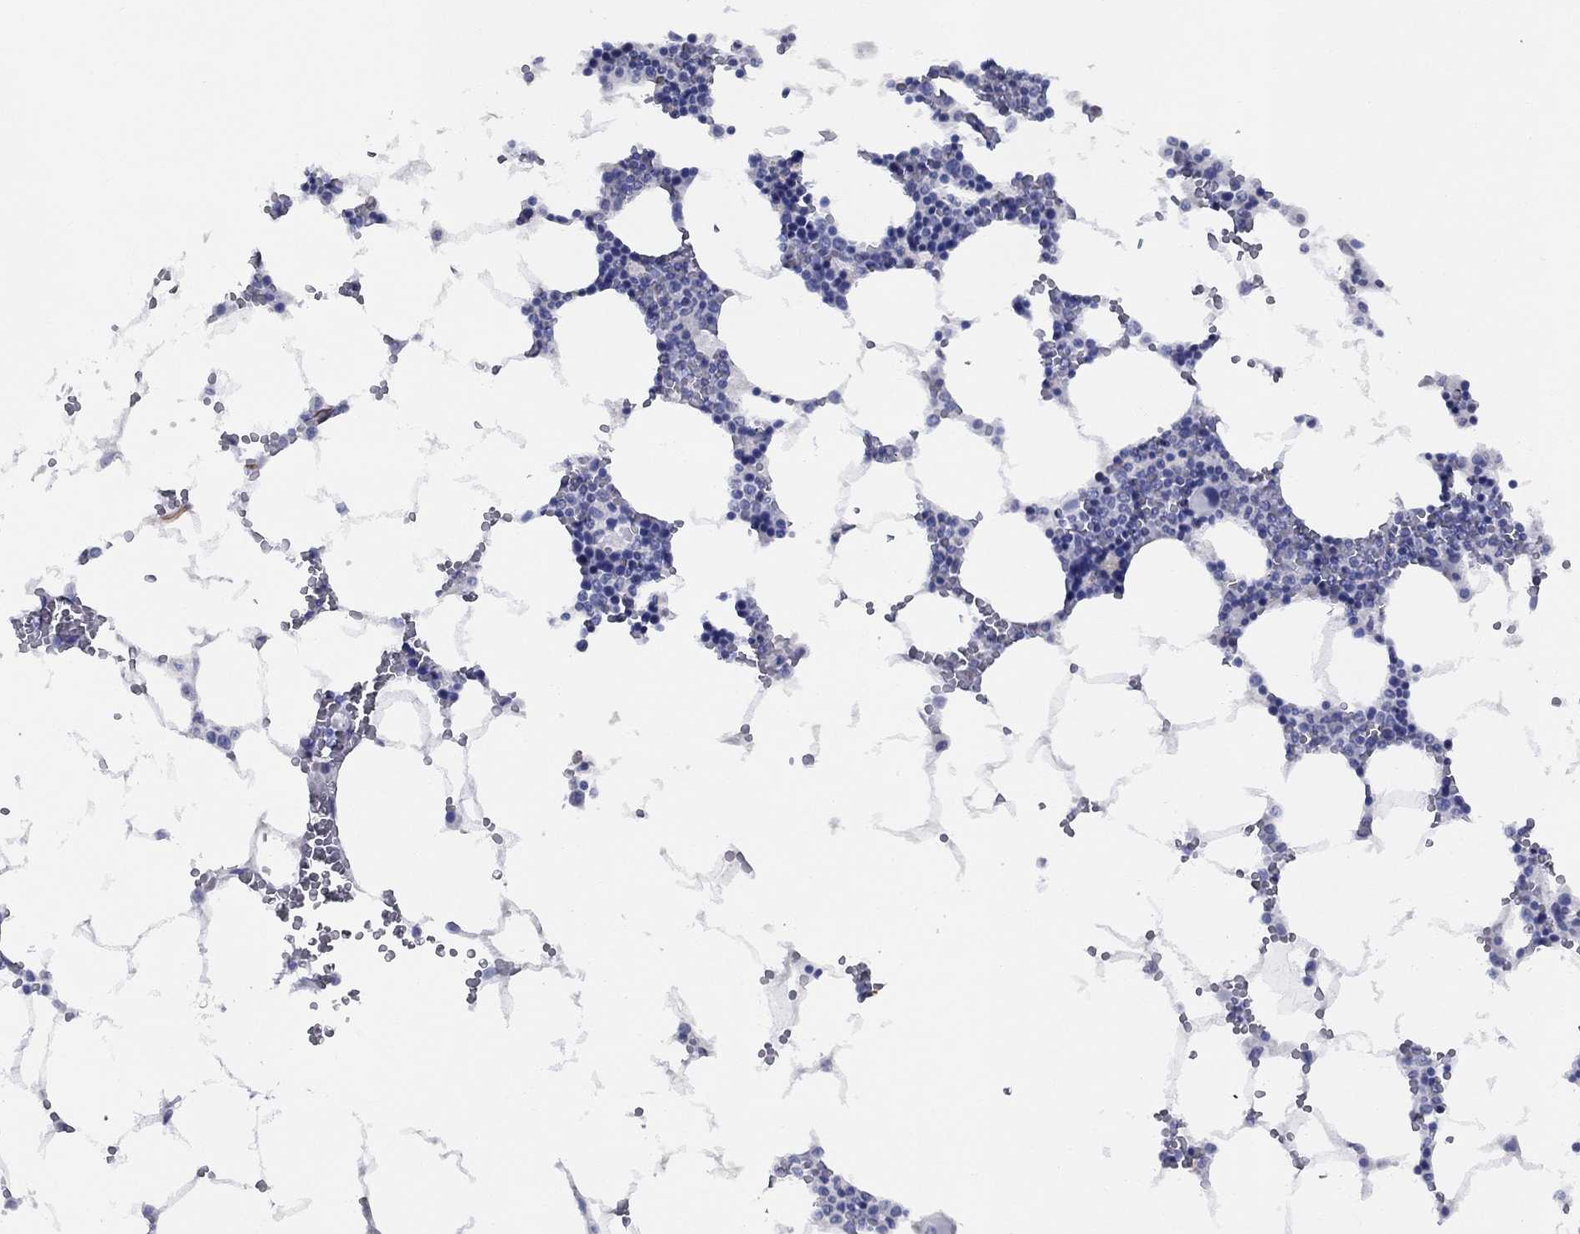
{"staining": {"intensity": "negative", "quantity": "none", "location": "none"}, "tissue": "bone marrow", "cell_type": "Hematopoietic cells", "image_type": "normal", "snomed": [{"axis": "morphology", "description": "Normal tissue, NOS"}, {"axis": "topography", "description": "Bone marrow"}], "caption": "This is an IHC micrograph of unremarkable bone marrow. There is no expression in hematopoietic cells.", "gene": "MAS1", "patient": {"sex": "female", "age": 64}}